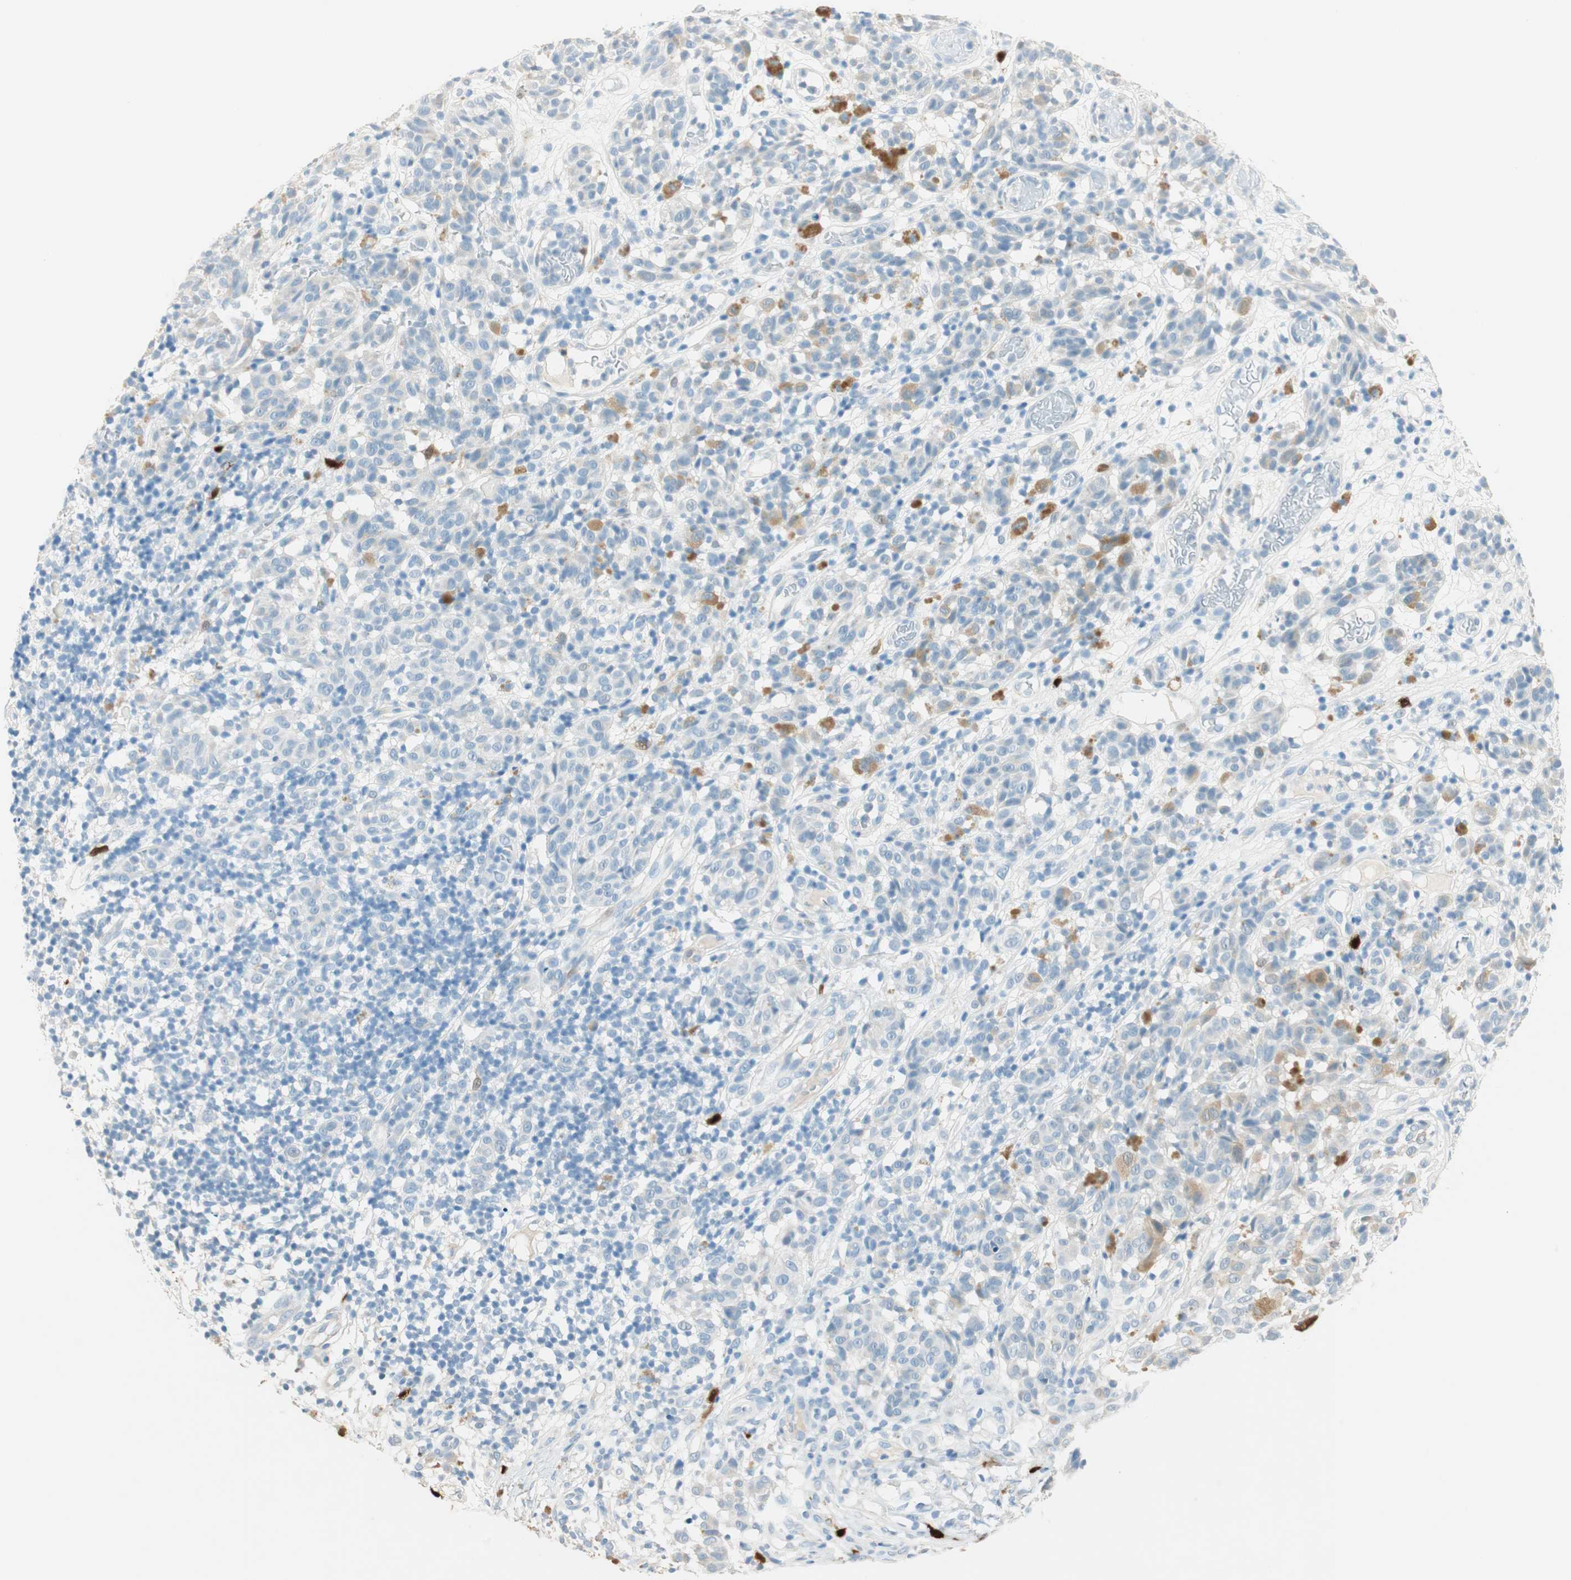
{"staining": {"intensity": "negative", "quantity": "none", "location": "none"}, "tissue": "melanoma", "cell_type": "Tumor cells", "image_type": "cancer", "snomed": [{"axis": "morphology", "description": "Malignant melanoma, NOS"}, {"axis": "topography", "description": "Skin"}], "caption": "High power microscopy image of an IHC image of malignant melanoma, revealing no significant staining in tumor cells.", "gene": "HPGD", "patient": {"sex": "female", "age": 46}}